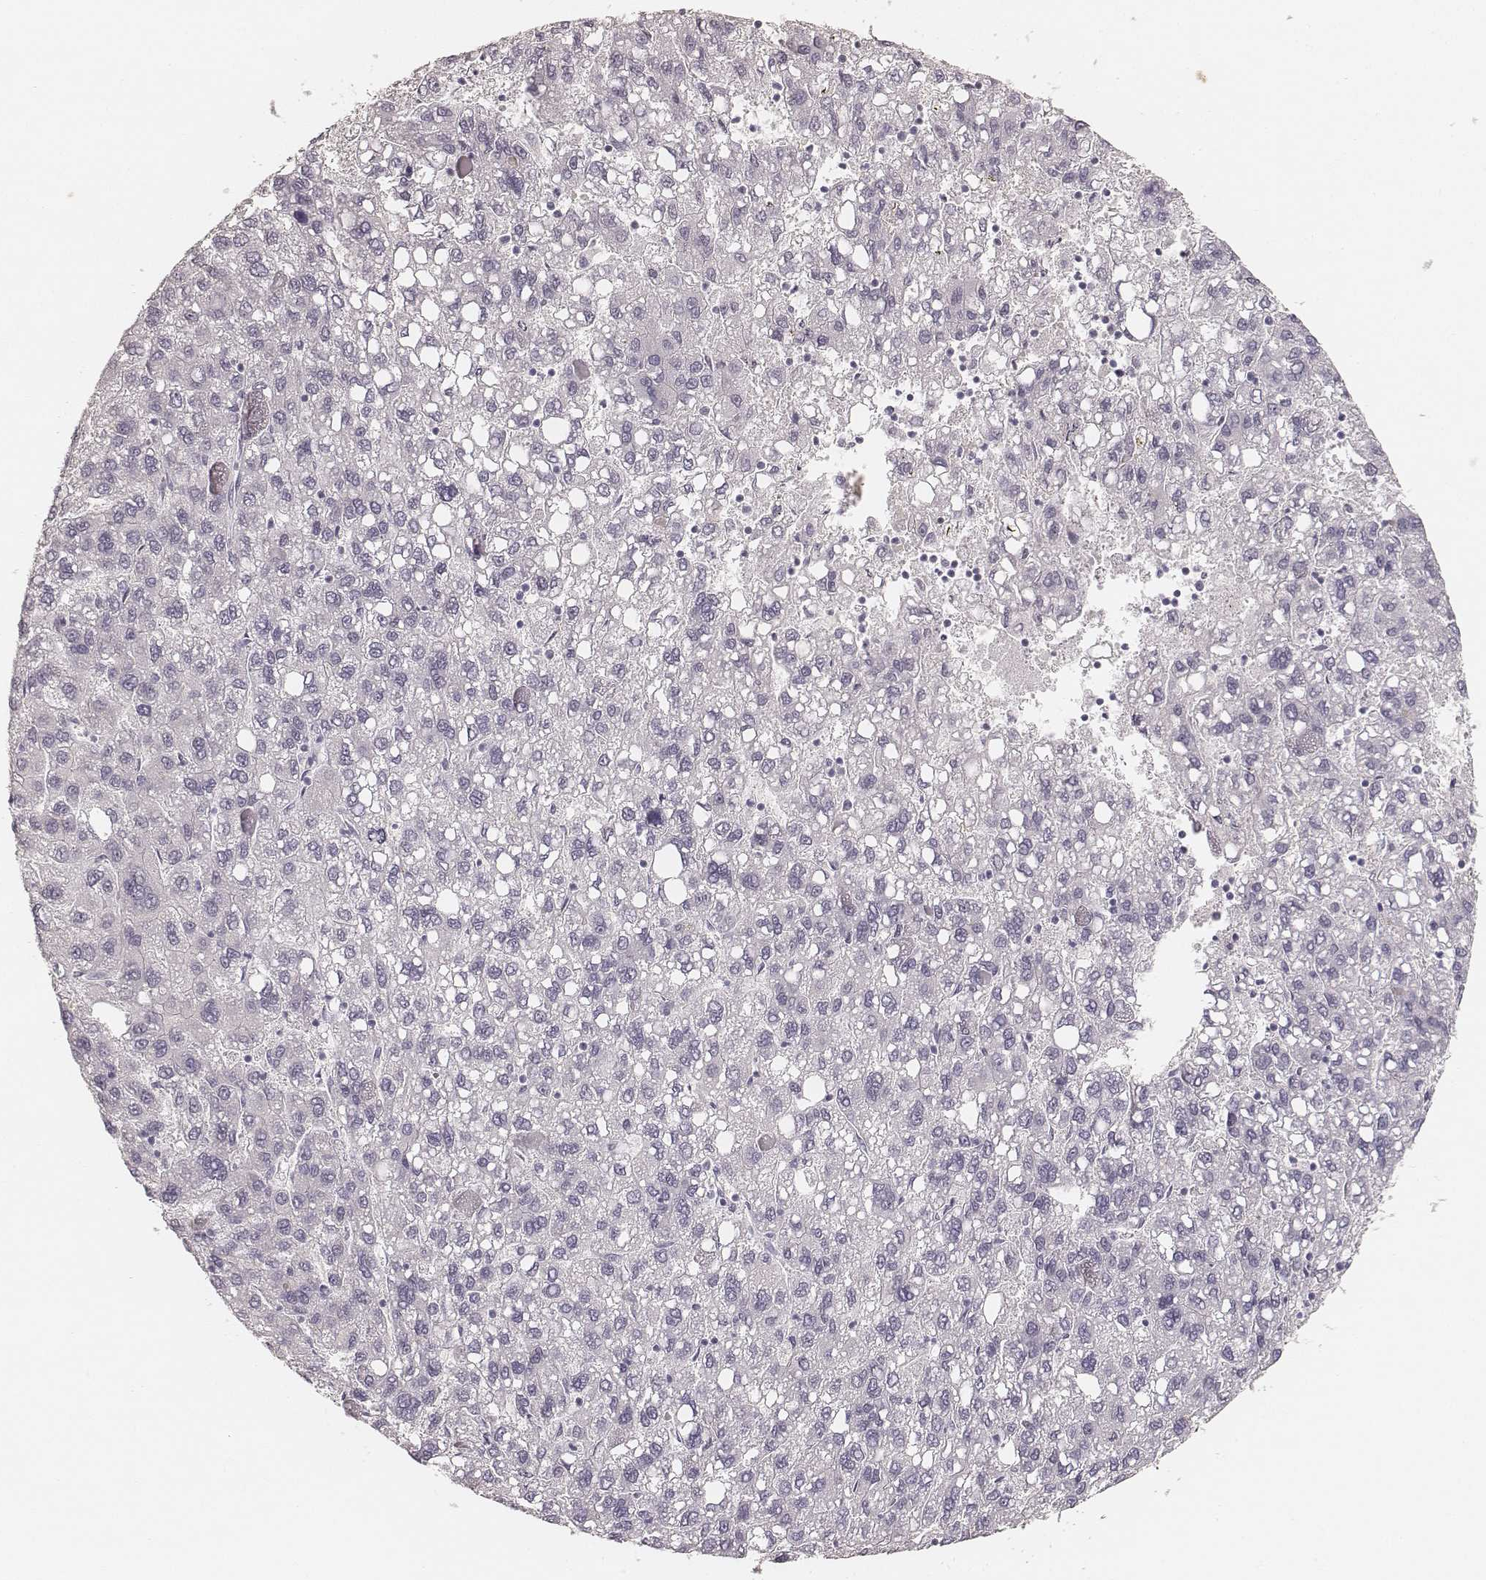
{"staining": {"intensity": "negative", "quantity": "none", "location": "none"}, "tissue": "liver cancer", "cell_type": "Tumor cells", "image_type": "cancer", "snomed": [{"axis": "morphology", "description": "Carcinoma, Hepatocellular, NOS"}, {"axis": "topography", "description": "Liver"}], "caption": "A high-resolution micrograph shows IHC staining of liver cancer, which exhibits no significant staining in tumor cells.", "gene": "HNF4G", "patient": {"sex": "female", "age": 82}}